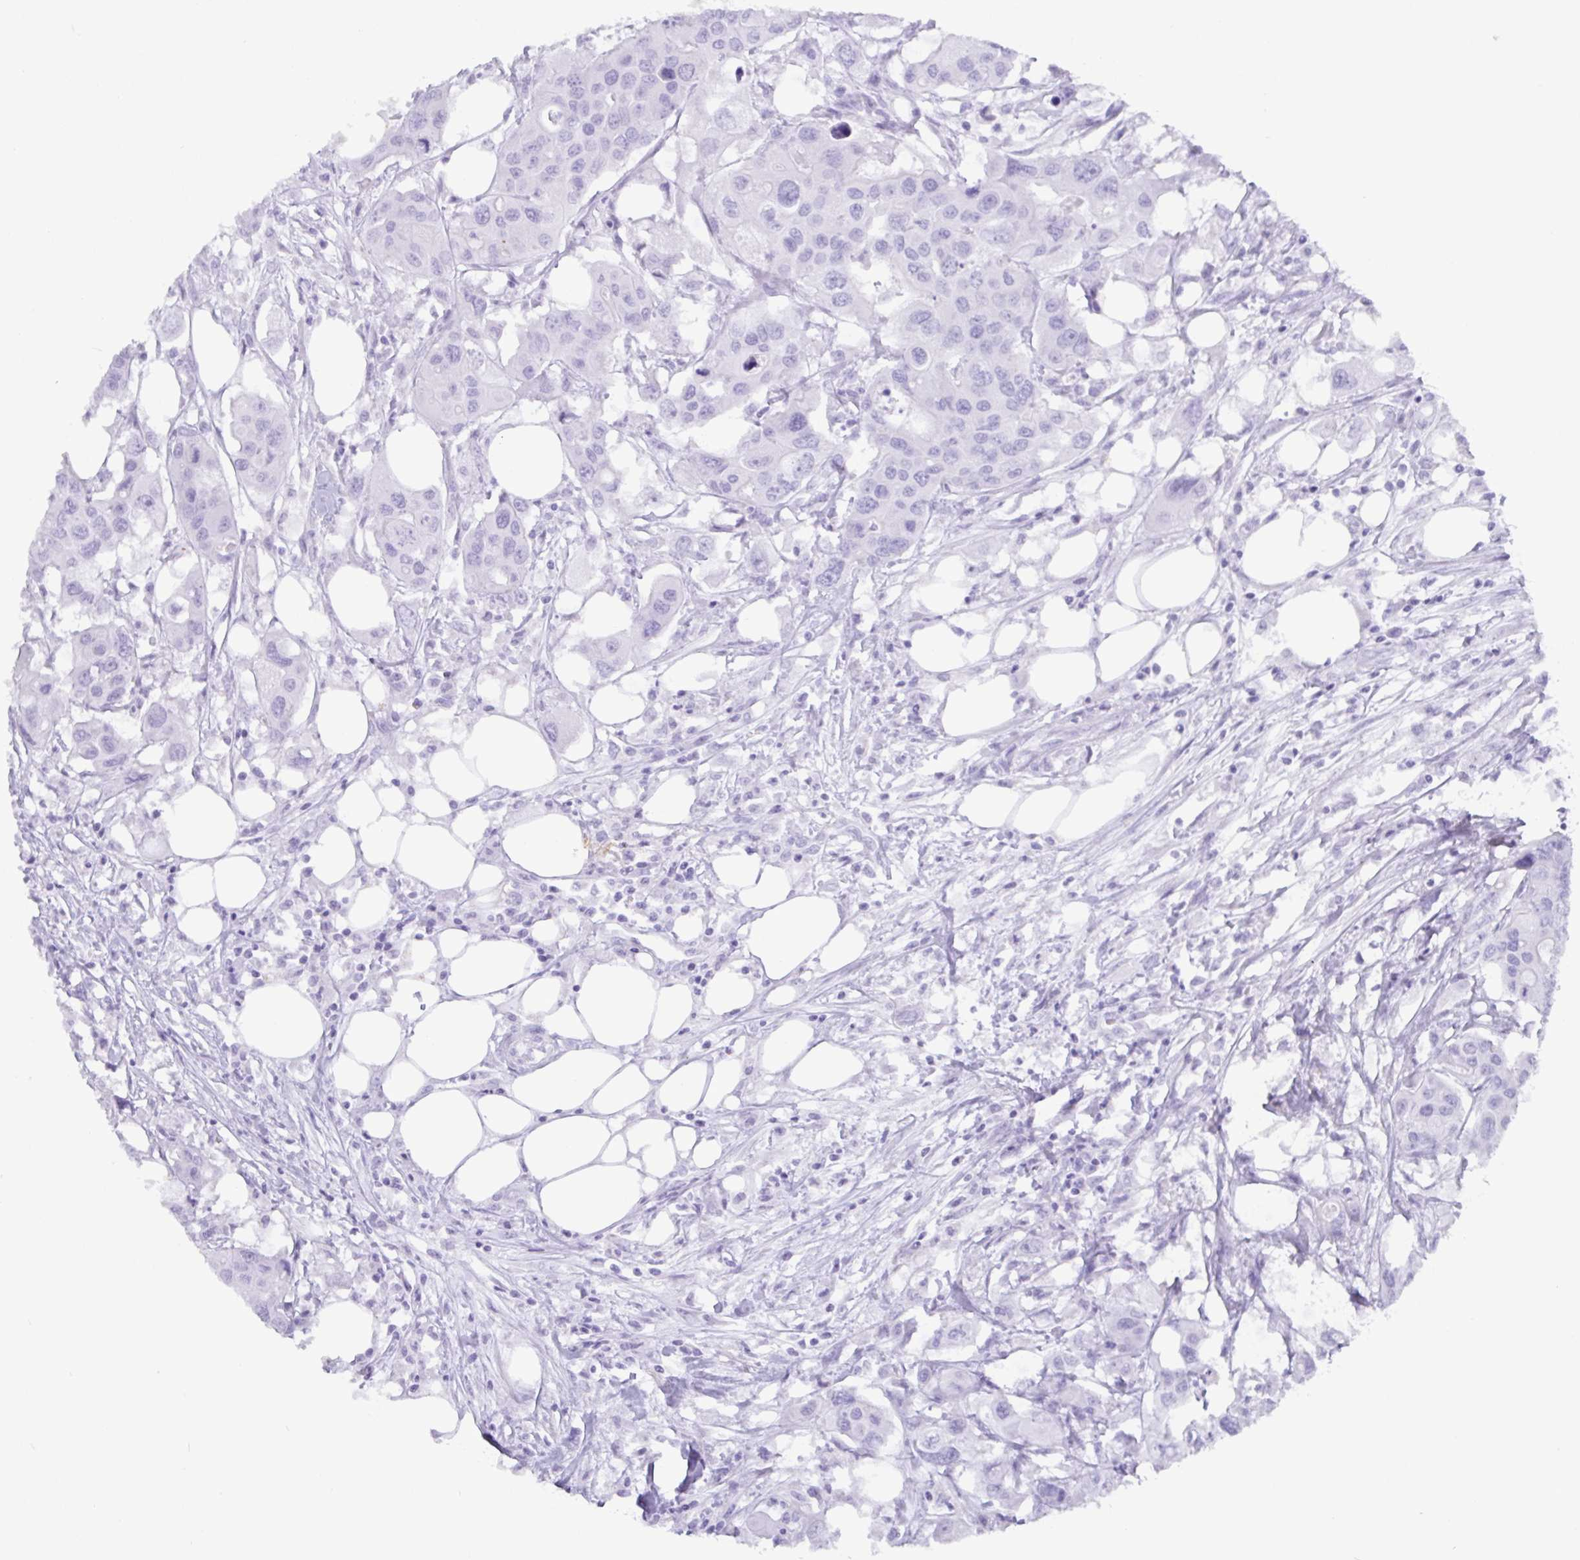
{"staining": {"intensity": "negative", "quantity": "none", "location": "none"}, "tissue": "colorectal cancer", "cell_type": "Tumor cells", "image_type": "cancer", "snomed": [{"axis": "morphology", "description": "Adenocarcinoma, NOS"}, {"axis": "topography", "description": "Colon"}], "caption": "The immunohistochemistry image has no significant positivity in tumor cells of colorectal cancer (adenocarcinoma) tissue.", "gene": "C4orf33", "patient": {"sex": "male", "age": 77}}